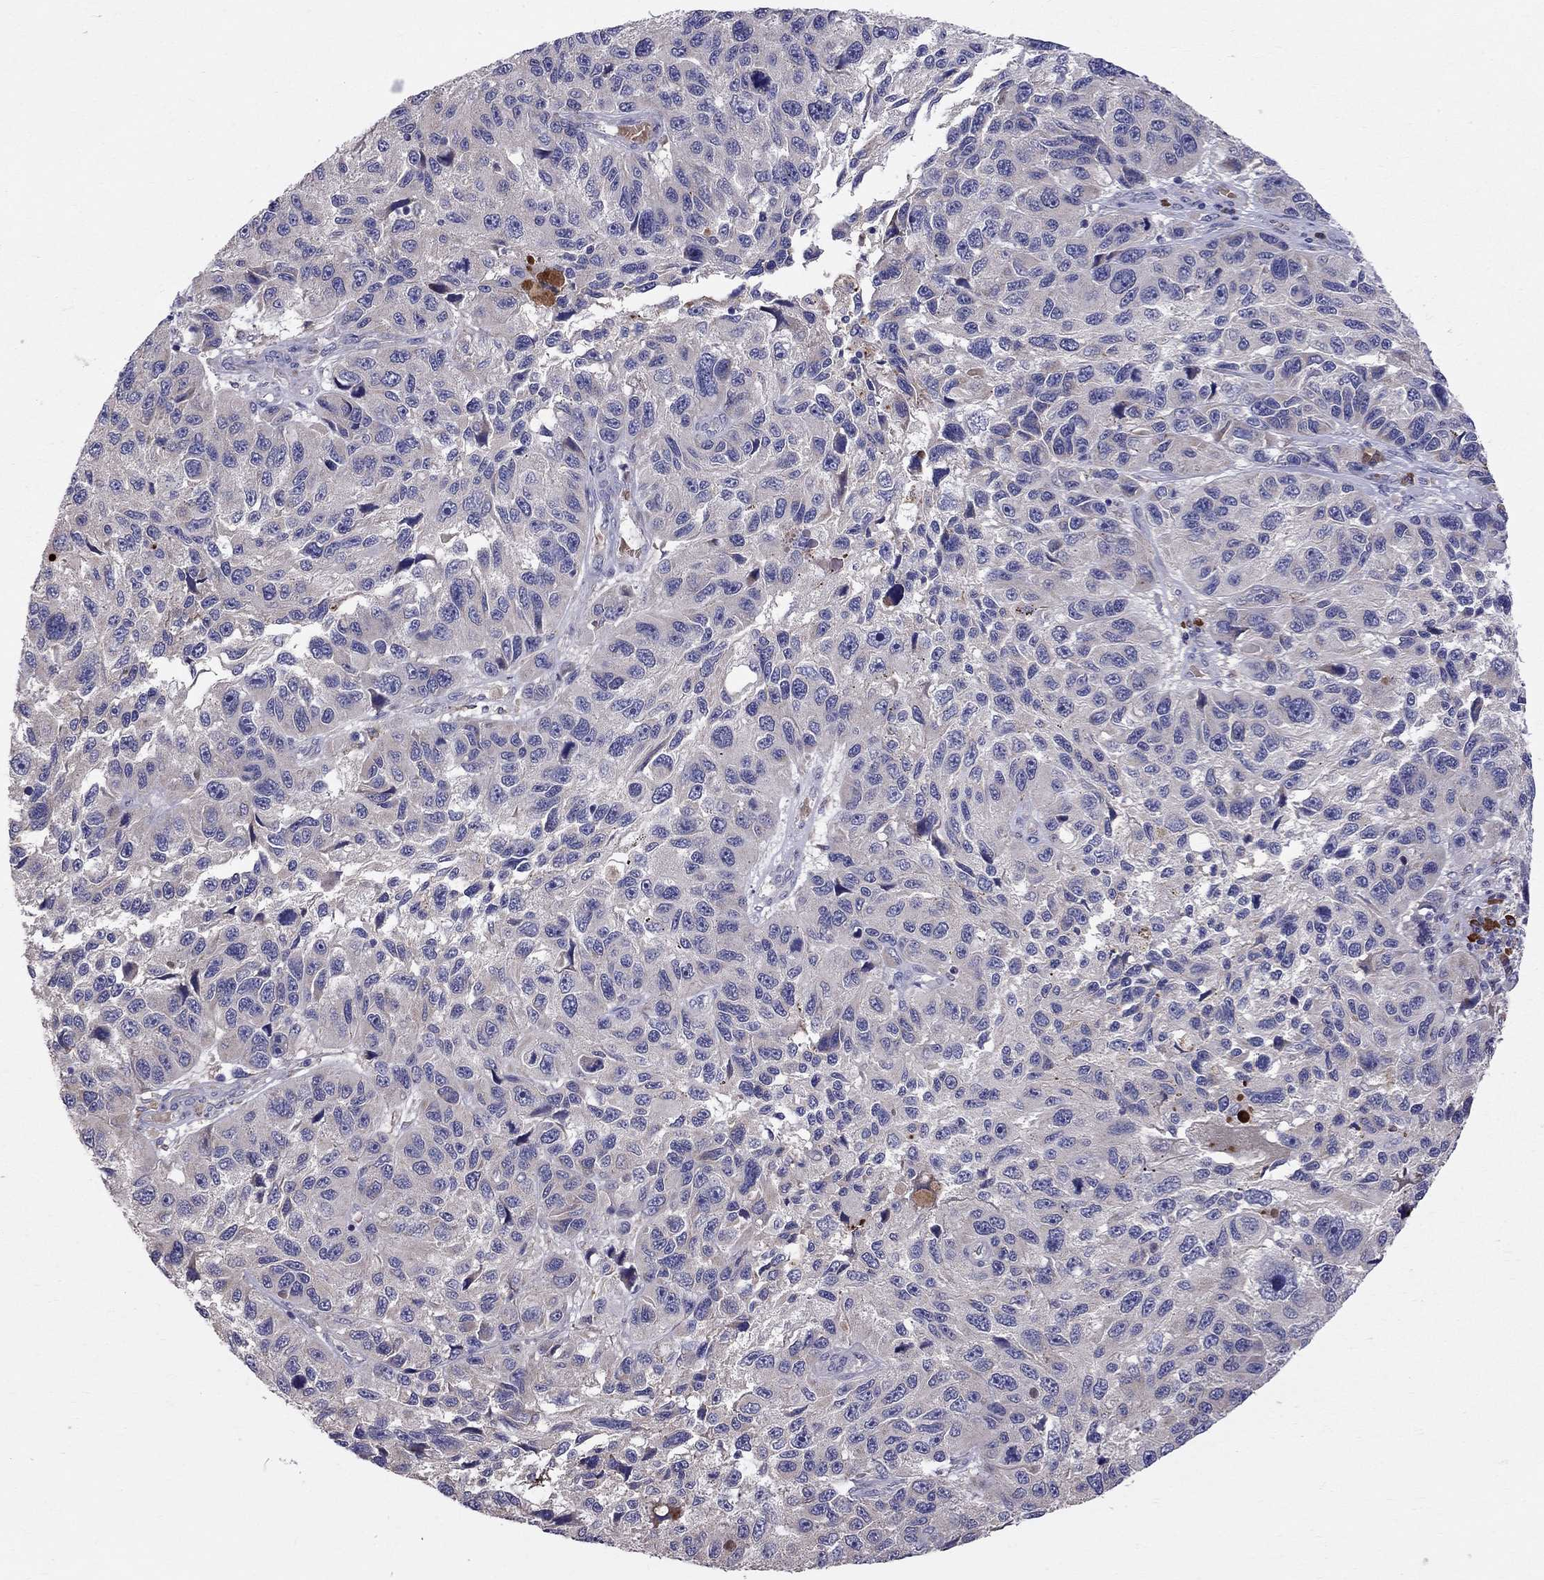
{"staining": {"intensity": "negative", "quantity": "none", "location": "none"}, "tissue": "melanoma", "cell_type": "Tumor cells", "image_type": "cancer", "snomed": [{"axis": "morphology", "description": "Malignant melanoma, NOS"}, {"axis": "topography", "description": "Skin"}], "caption": "Immunohistochemistry image of human melanoma stained for a protein (brown), which demonstrates no staining in tumor cells.", "gene": "PIK3CG", "patient": {"sex": "male", "age": 53}}